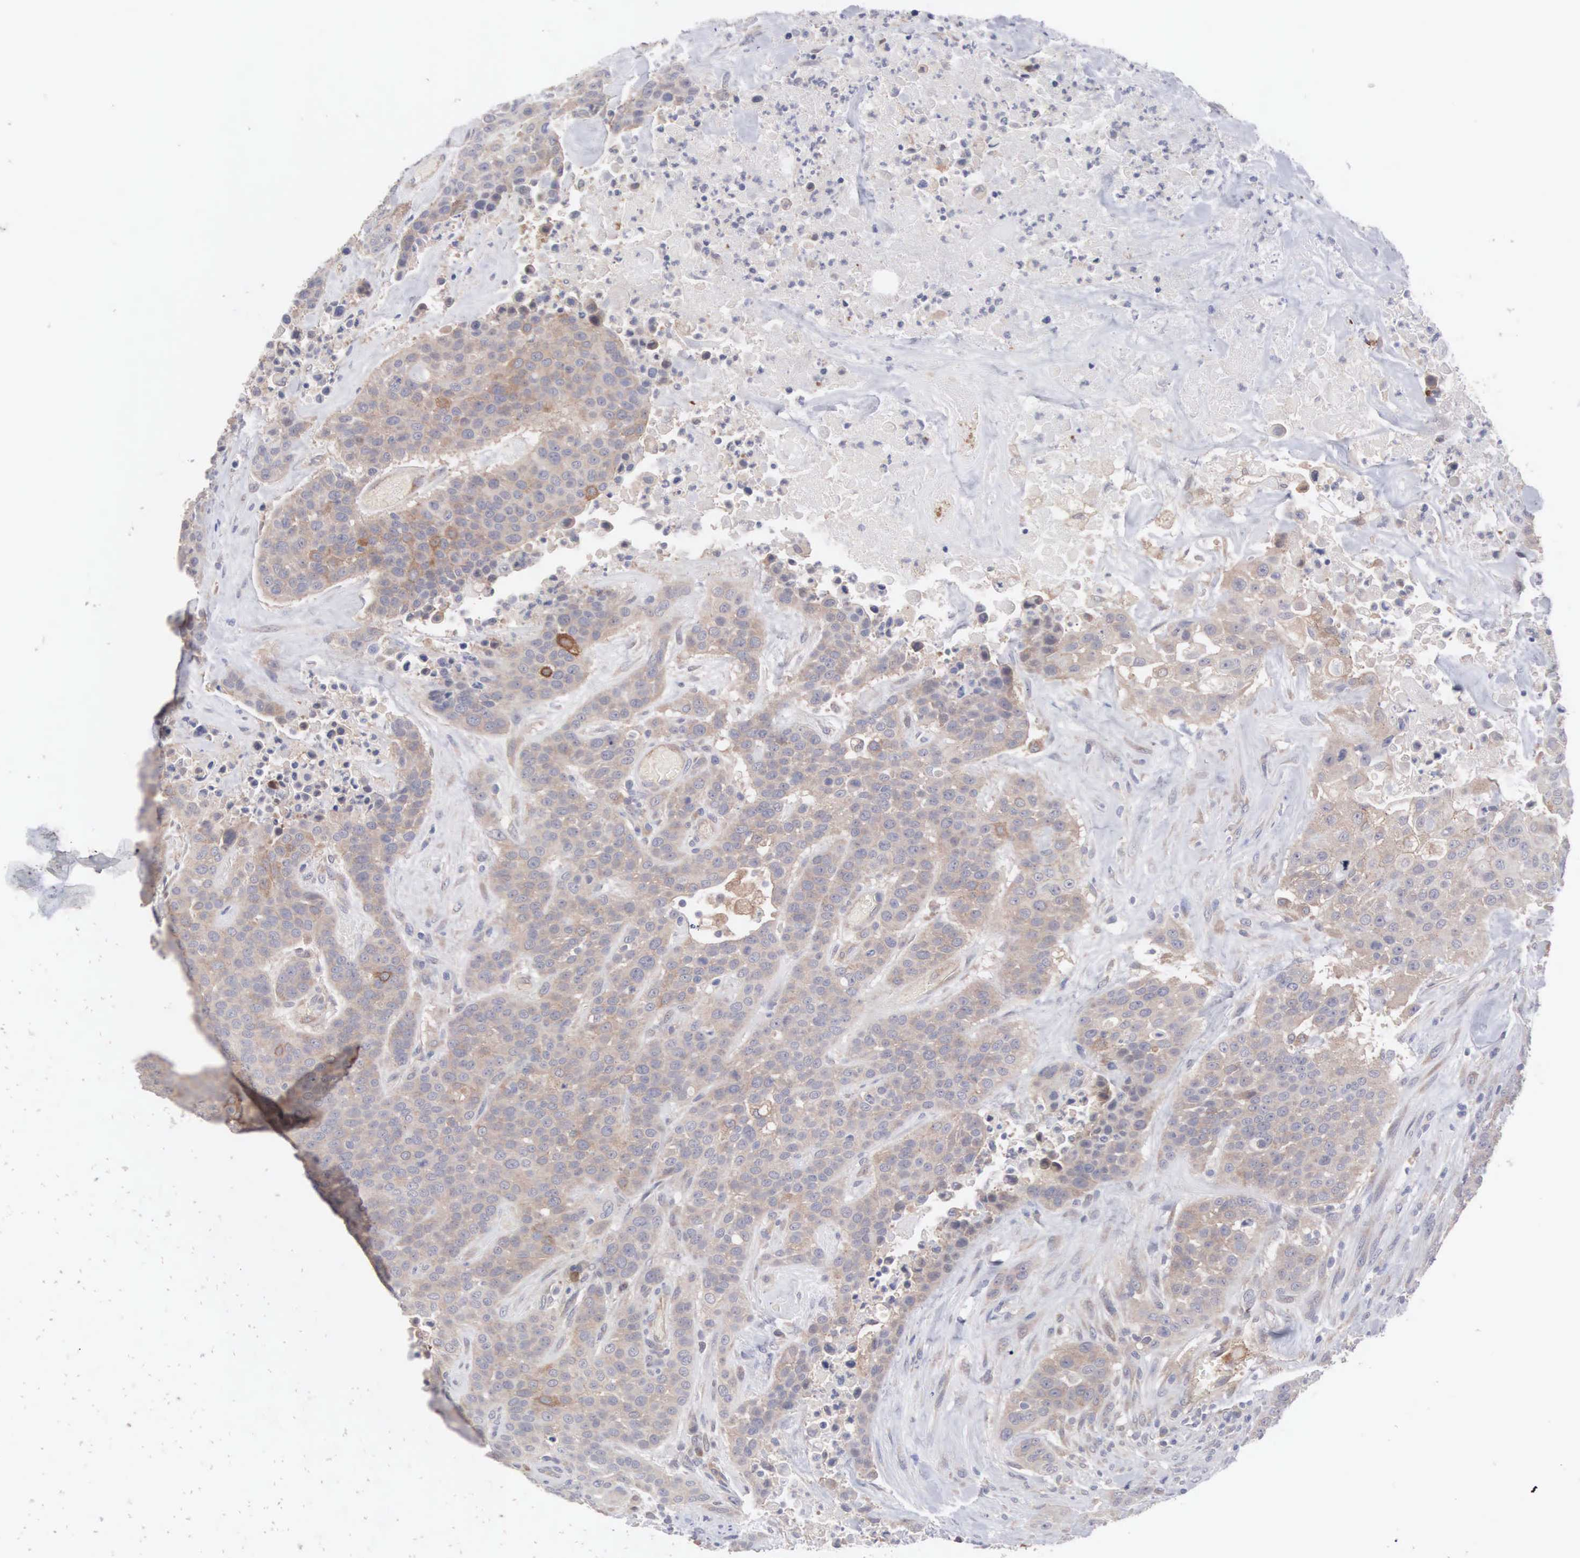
{"staining": {"intensity": "weak", "quantity": ">75%", "location": "cytoplasmic/membranous"}, "tissue": "urothelial cancer", "cell_type": "Tumor cells", "image_type": "cancer", "snomed": [{"axis": "morphology", "description": "Urothelial carcinoma, High grade"}, {"axis": "topography", "description": "Urinary bladder"}], "caption": "Urothelial carcinoma (high-grade) stained for a protein (brown) exhibits weak cytoplasmic/membranous positive expression in approximately >75% of tumor cells.", "gene": "INF2", "patient": {"sex": "male", "age": 74}}